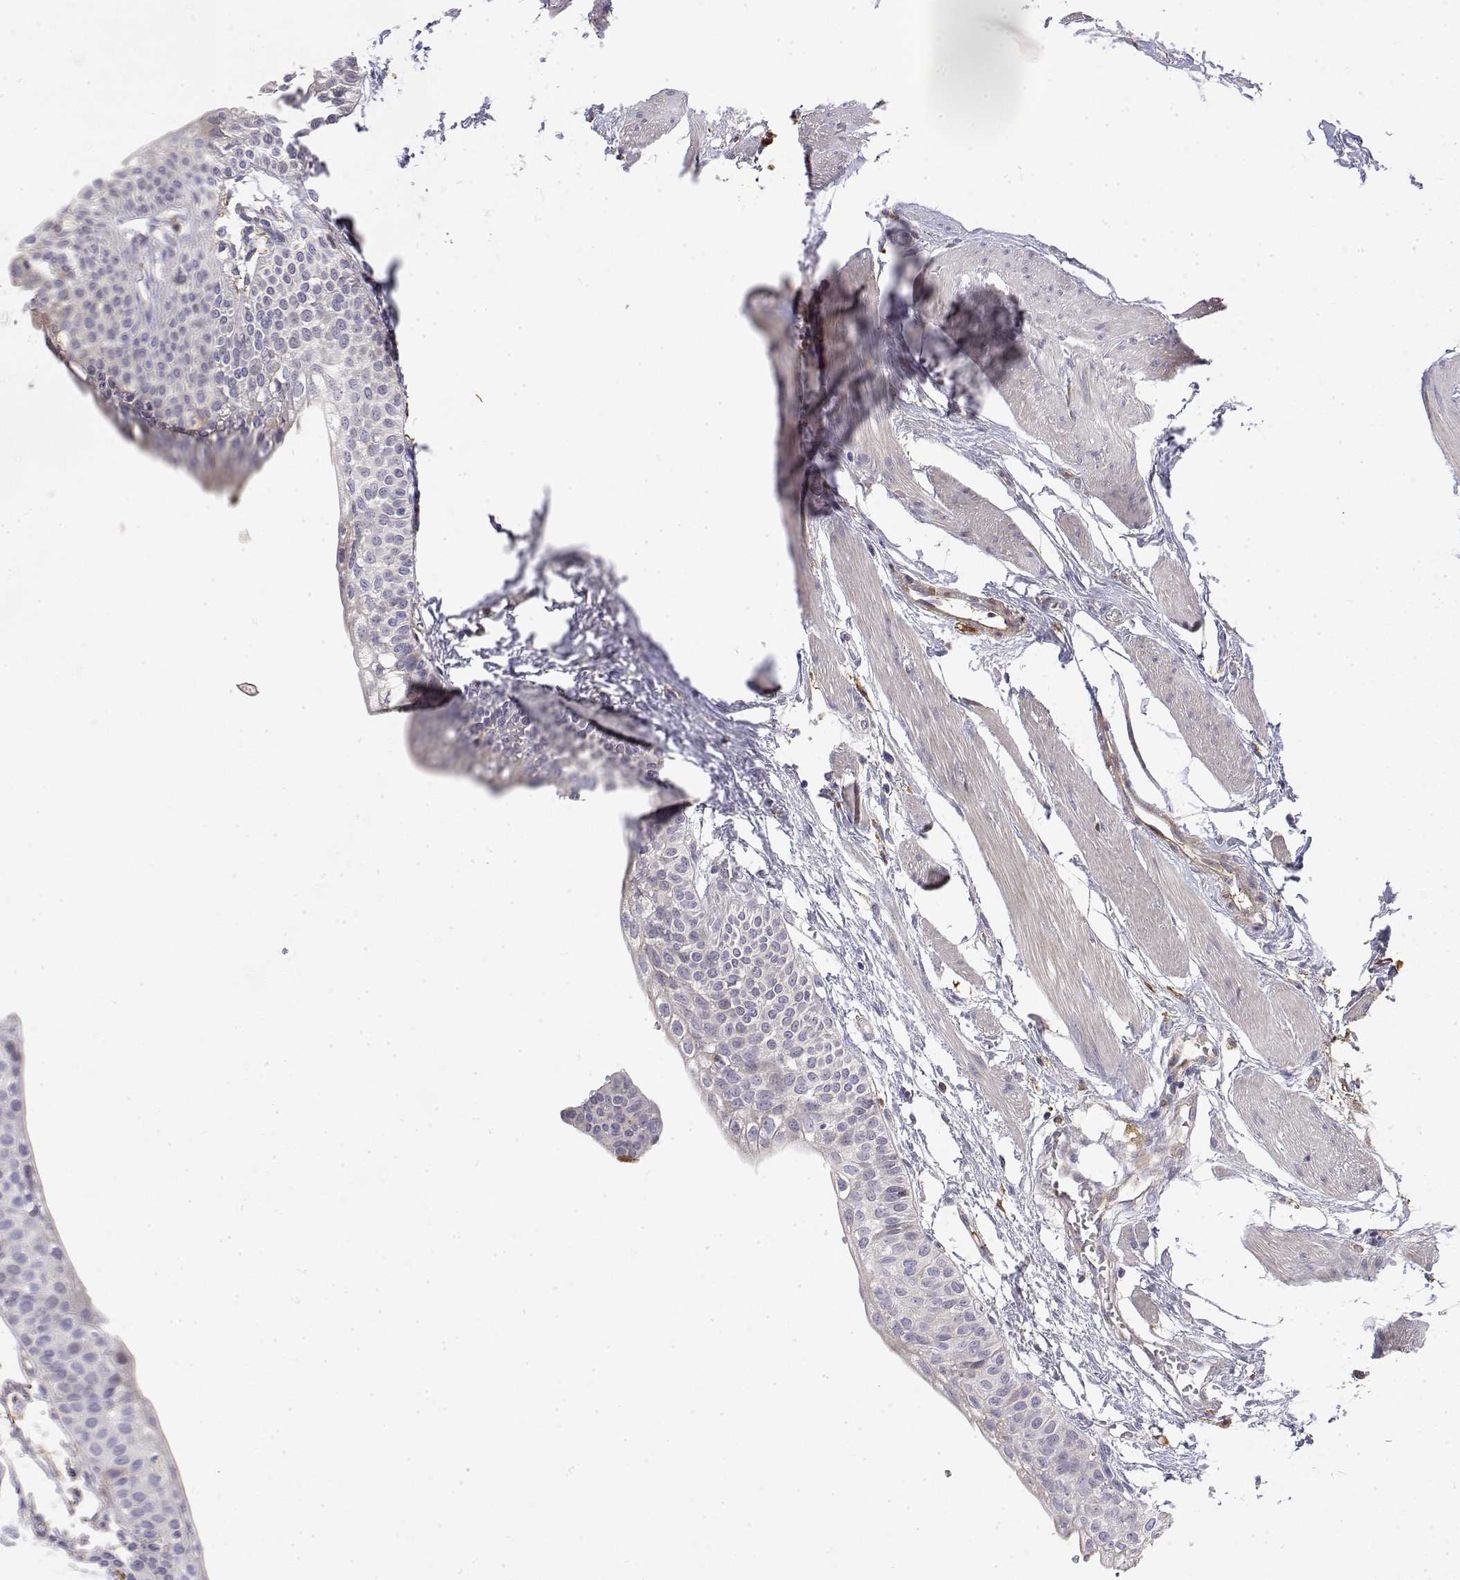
{"staining": {"intensity": "negative", "quantity": "none", "location": "none"}, "tissue": "urinary bladder", "cell_type": "Urothelial cells", "image_type": "normal", "snomed": [{"axis": "morphology", "description": "Normal tissue, NOS"}, {"axis": "topography", "description": "Urinary bladder"}, {"axis": "topography", "description": "Peripheral nerve tissue"}], "caption": "Immunohistochemistry (IHC) micrograph of benign human urinary bladder stained for a protein (brown), which reveals no positivity in urothelial cells.", "gene": "IGFBP4", "patient": {"sex": "male", "age": 55}}